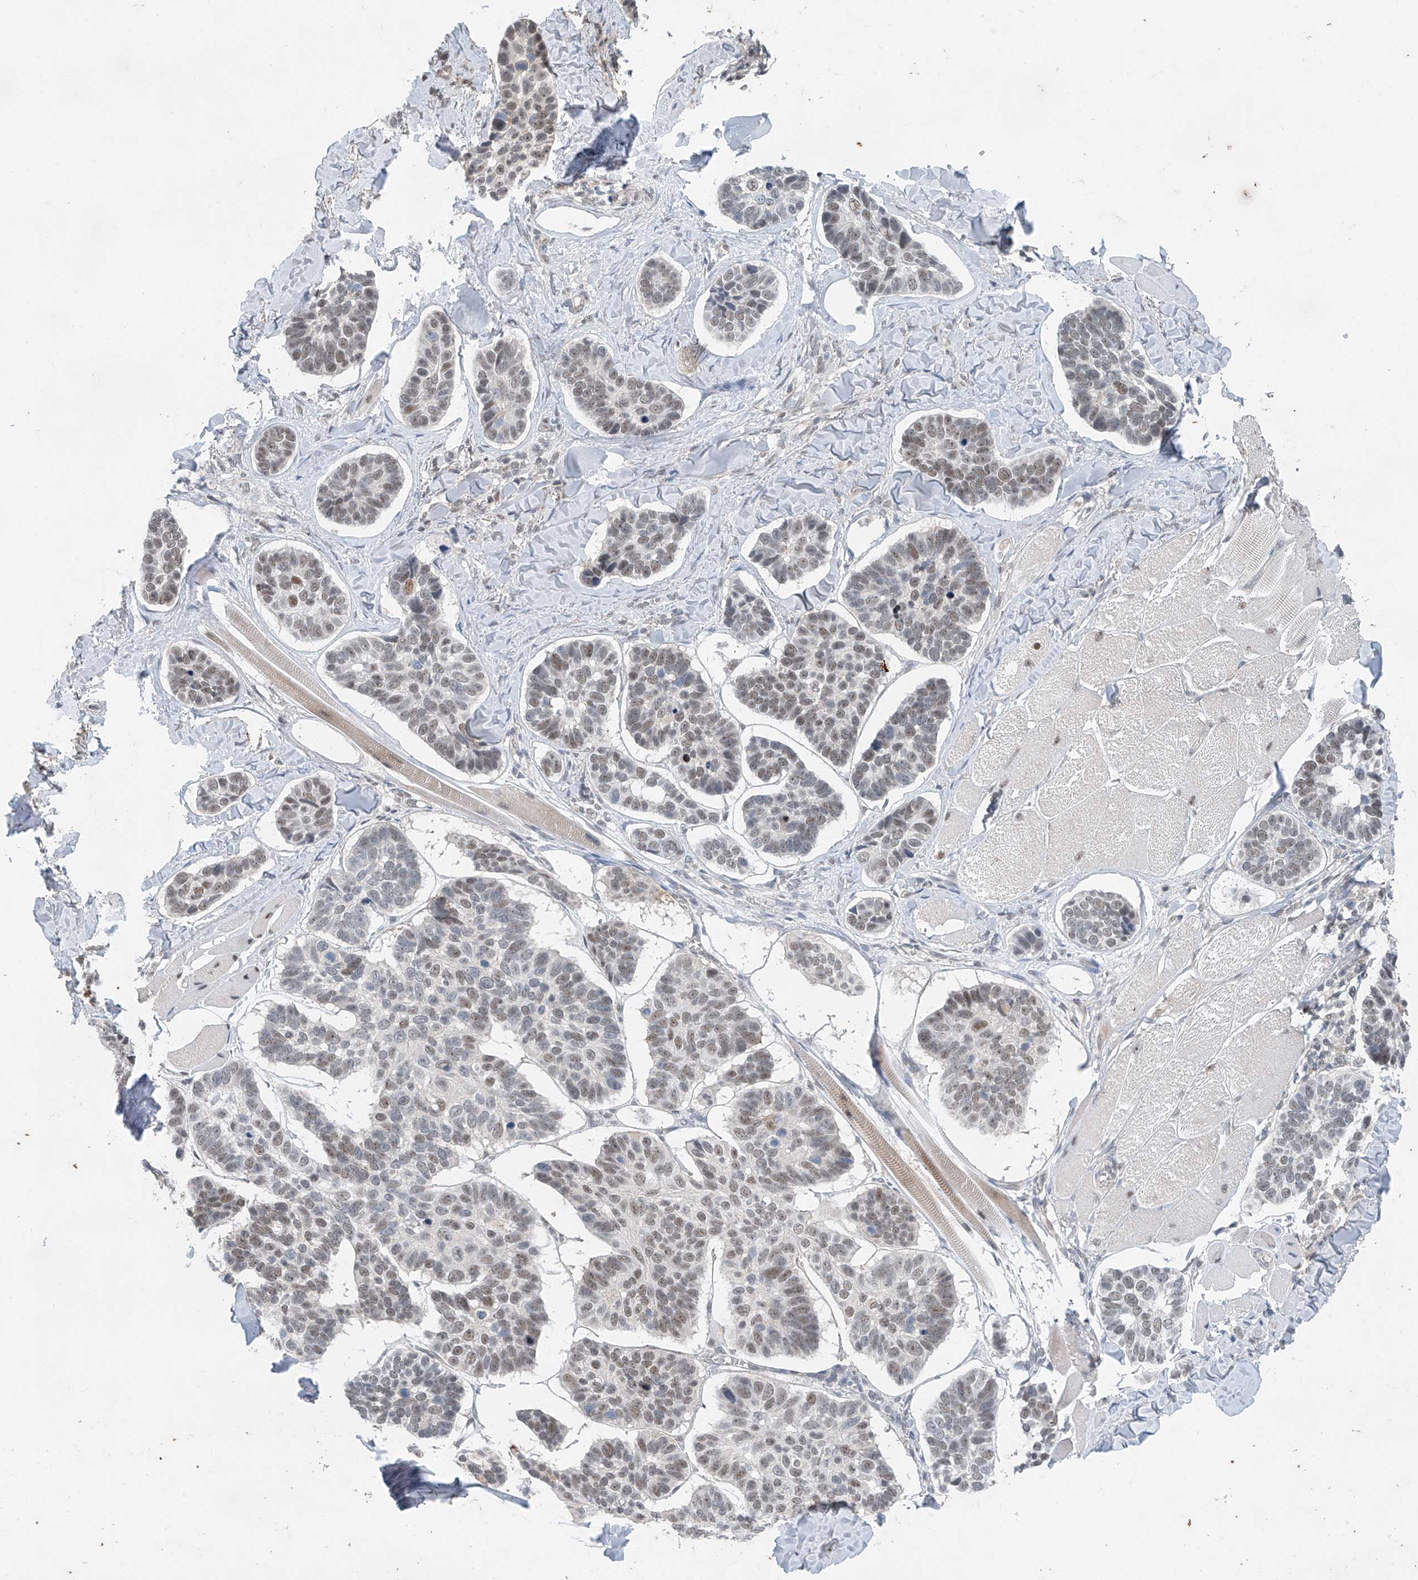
{"staining": {"intensity": "weak", "quantity": ">75%", "location": "nuclear"}, "tissue": "skin cancer", "cell_type": "Tumor cells", "image_type": "cancer", "snomed": [{"axis": "morphology", "description": "Basal cell carcinoma"}, {"axis": "topography", "description": "Skin"}], "caption": "An IHC photomicrograph of tumor tissue is shown. Protein staining in brown labels weak nuclear positivity in basal cell carcinoma (skin) within tumor cells. The protein of interest is stained brown, and the nuclei are stained in blue (DAB (3,3'-diaminobenzidine) IHC with brightfield microscopy, high magnification).", "gene": "TAF8", "patient": {"sex": "male", "age": 62}}